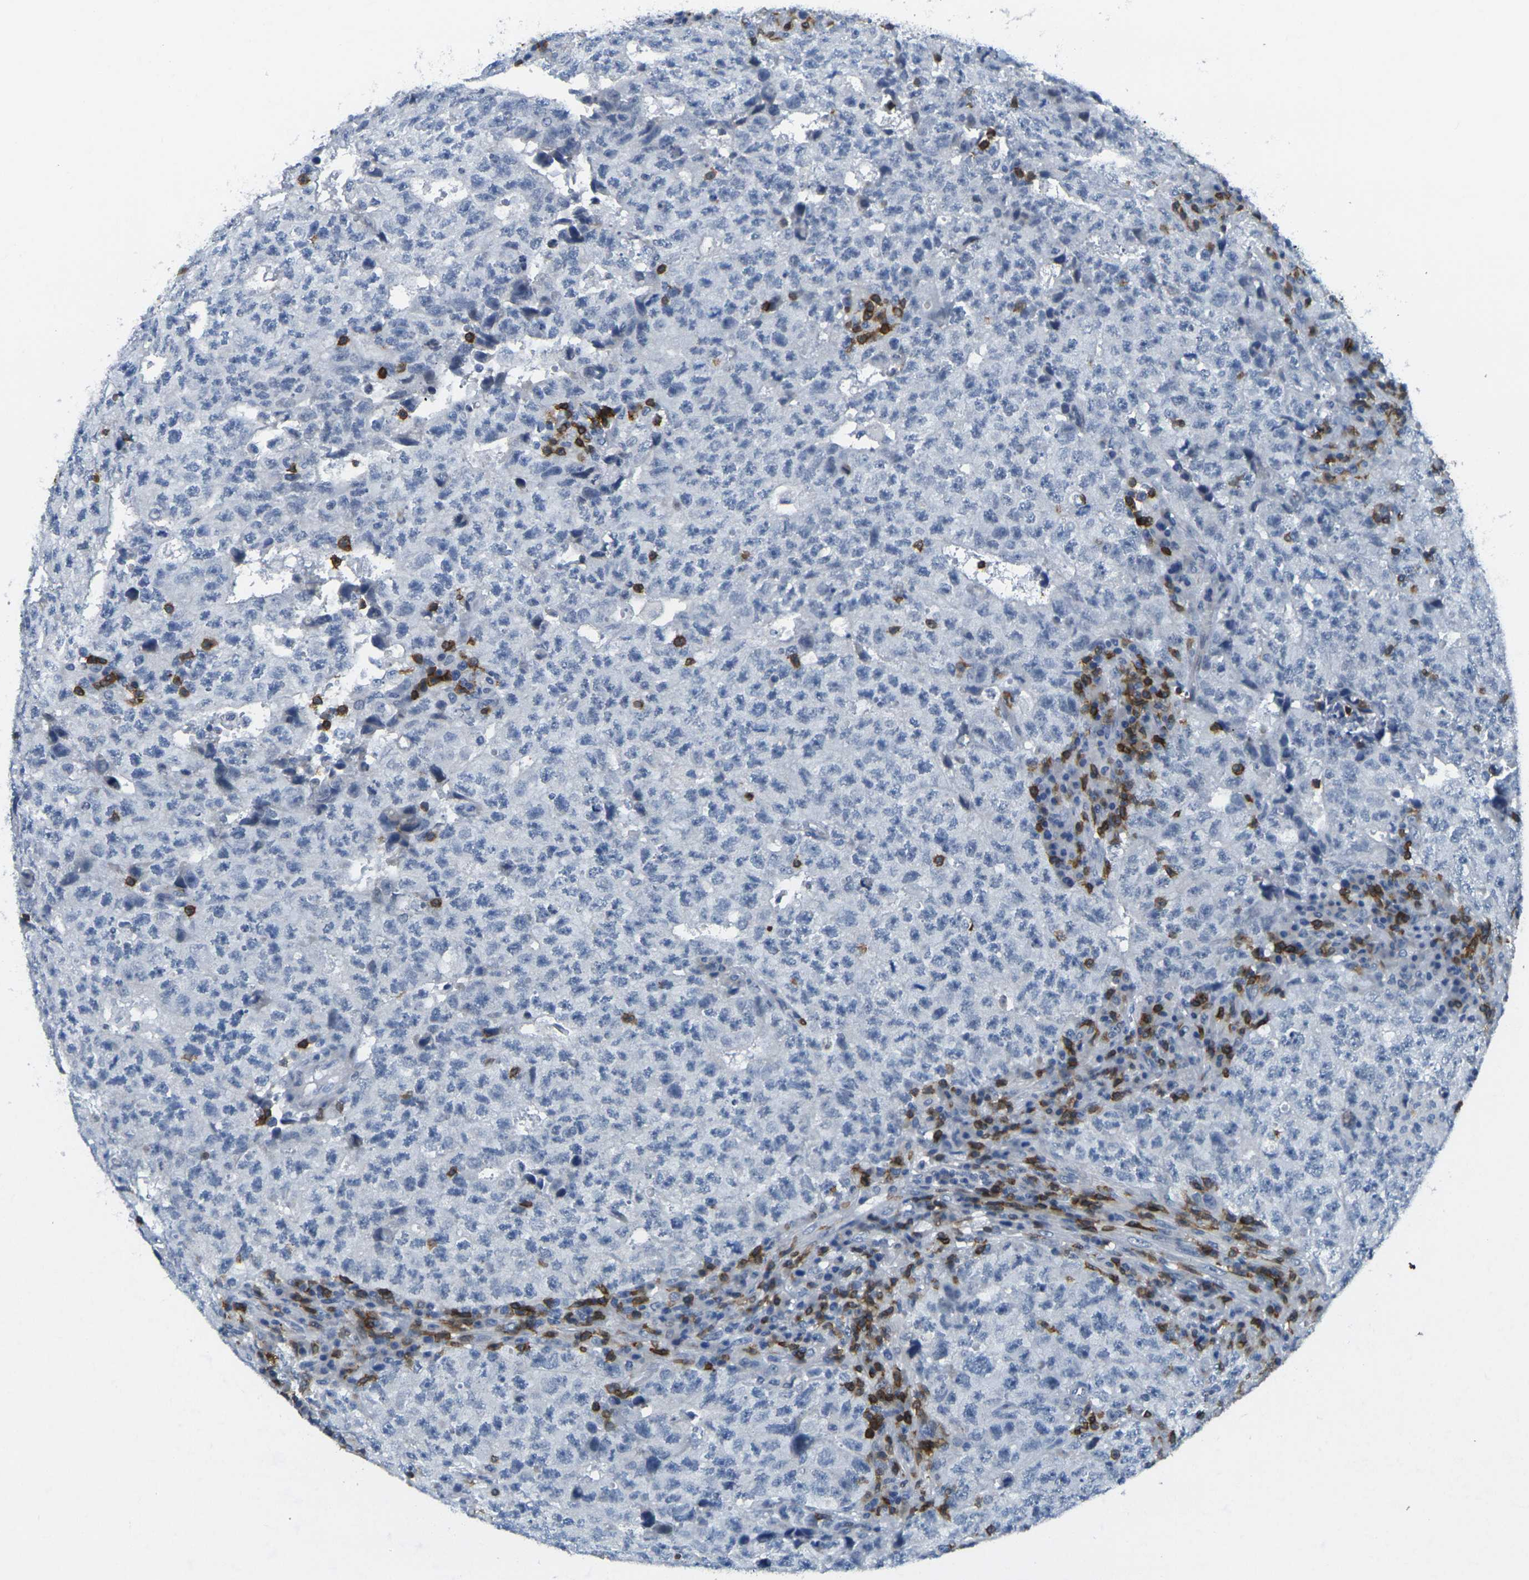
{"staining": {"intensity": "negative", "quantity": "none", "location": "none"}, "tissue": "testis cancer", "cell_type": "Tumor cells", "image_type": "cancer", "snomed": [{"axis": "morphology", "description": "Necrosis, NOS"}, {"axis": "morphology", "description": "Carcinoma, Embryonal, NOS"}, {"axis": "topography", "description": "Testis"}], "caption": "Tumor cells show no significant protein expression in testis cancer.", "gene": "CD3D", "patient": {"sex": "male", "age": 19}}